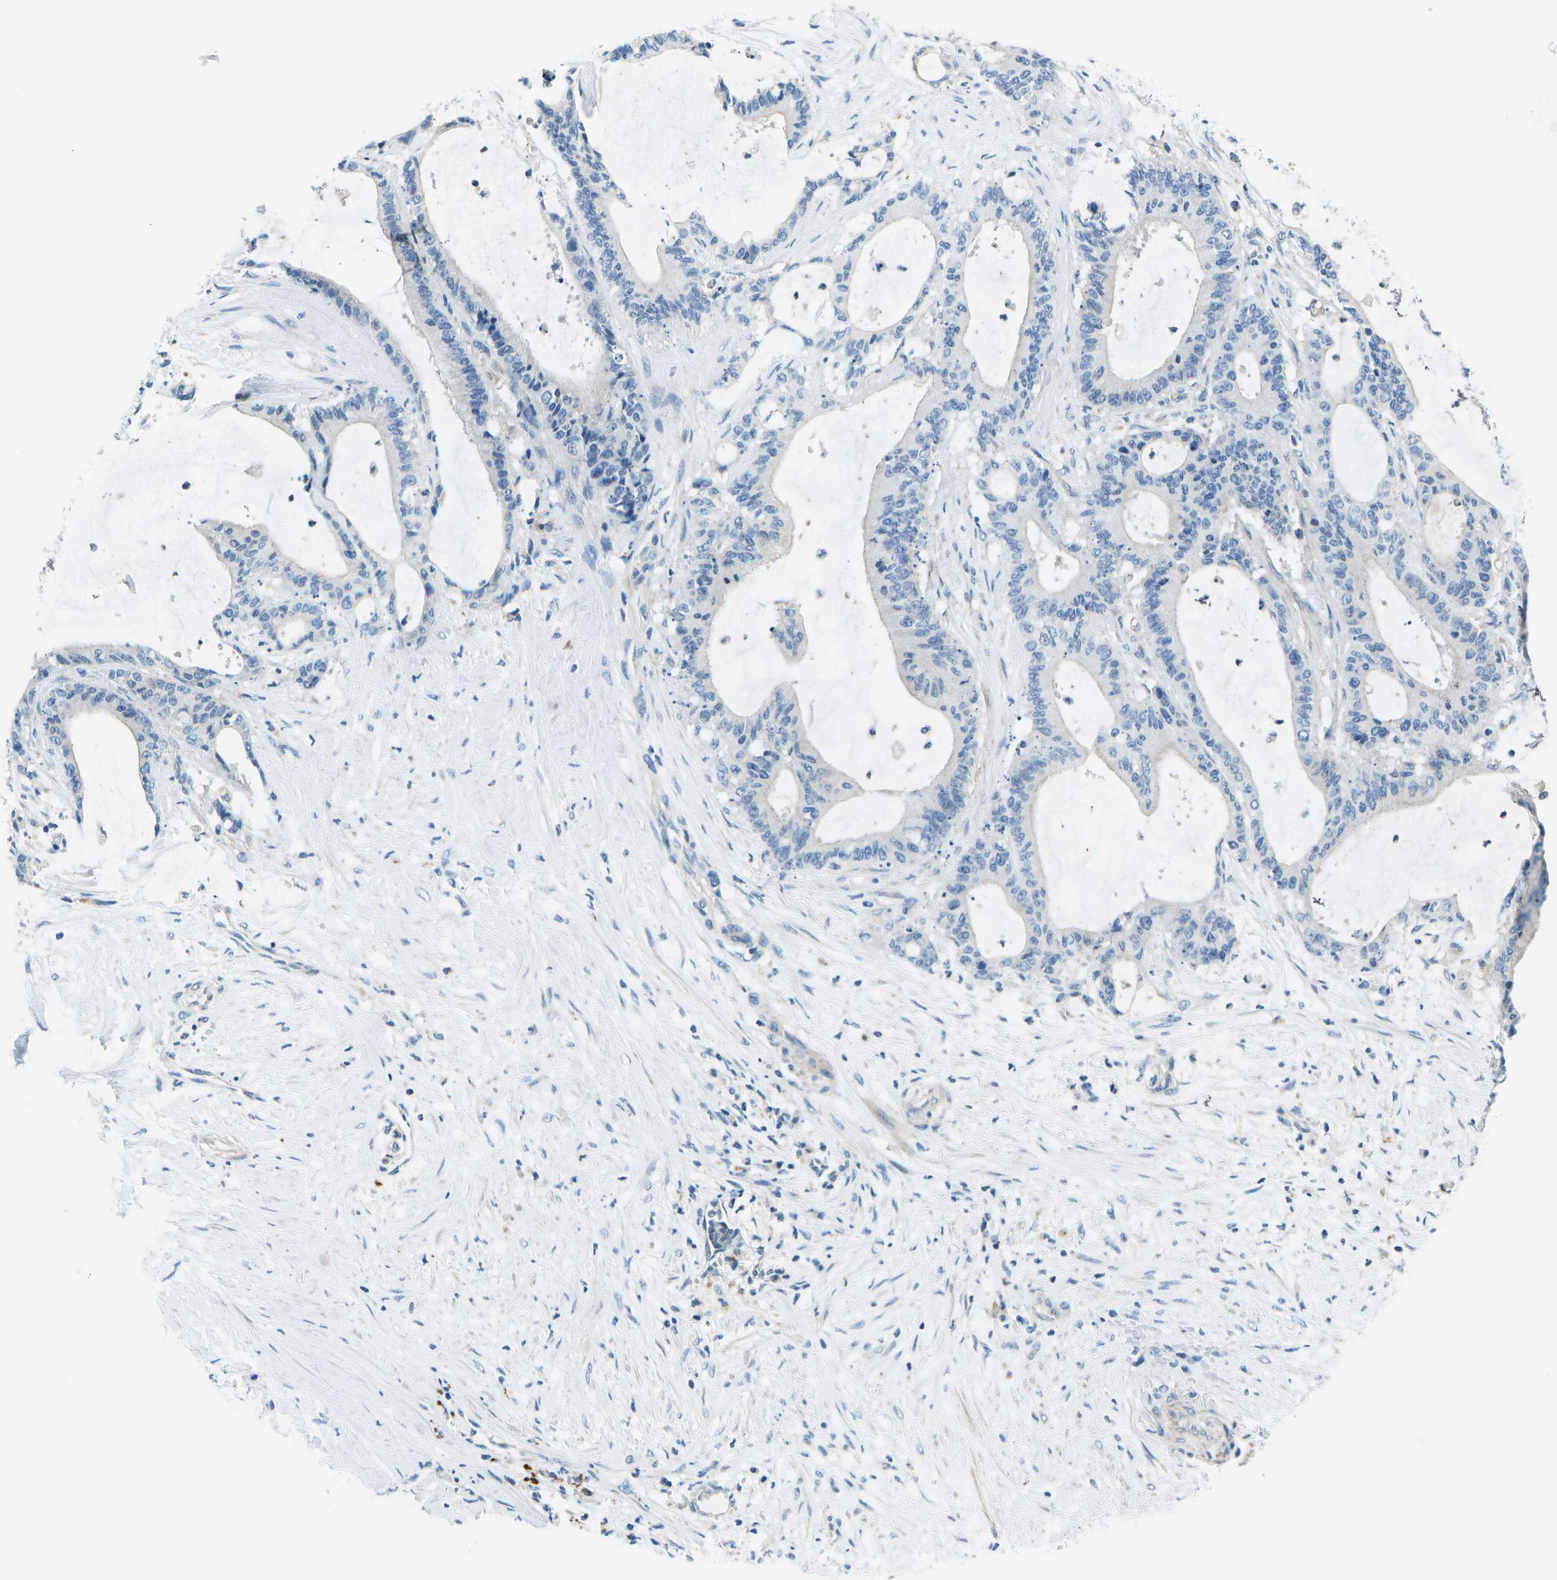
{"staining": {"intensity": "negative", "quantity": "none", "location": "none"}, "tissue": "liver cancer", "cell_type": "Tumor cells", "image_type": "cancer", "snomed": [{"axis": "morphology", "description": "Cholangiocarcinoma"}, {"axis": "topography", "description": "Liver"}], "caption": "Immunohistochemistry (IHC) micrograph of liver cholangiocarcinoma stained for a protein (brown), which shows no expression in tumor cells.", "gene": "DCT", "patient": {"sex": "female", "age": 73}}